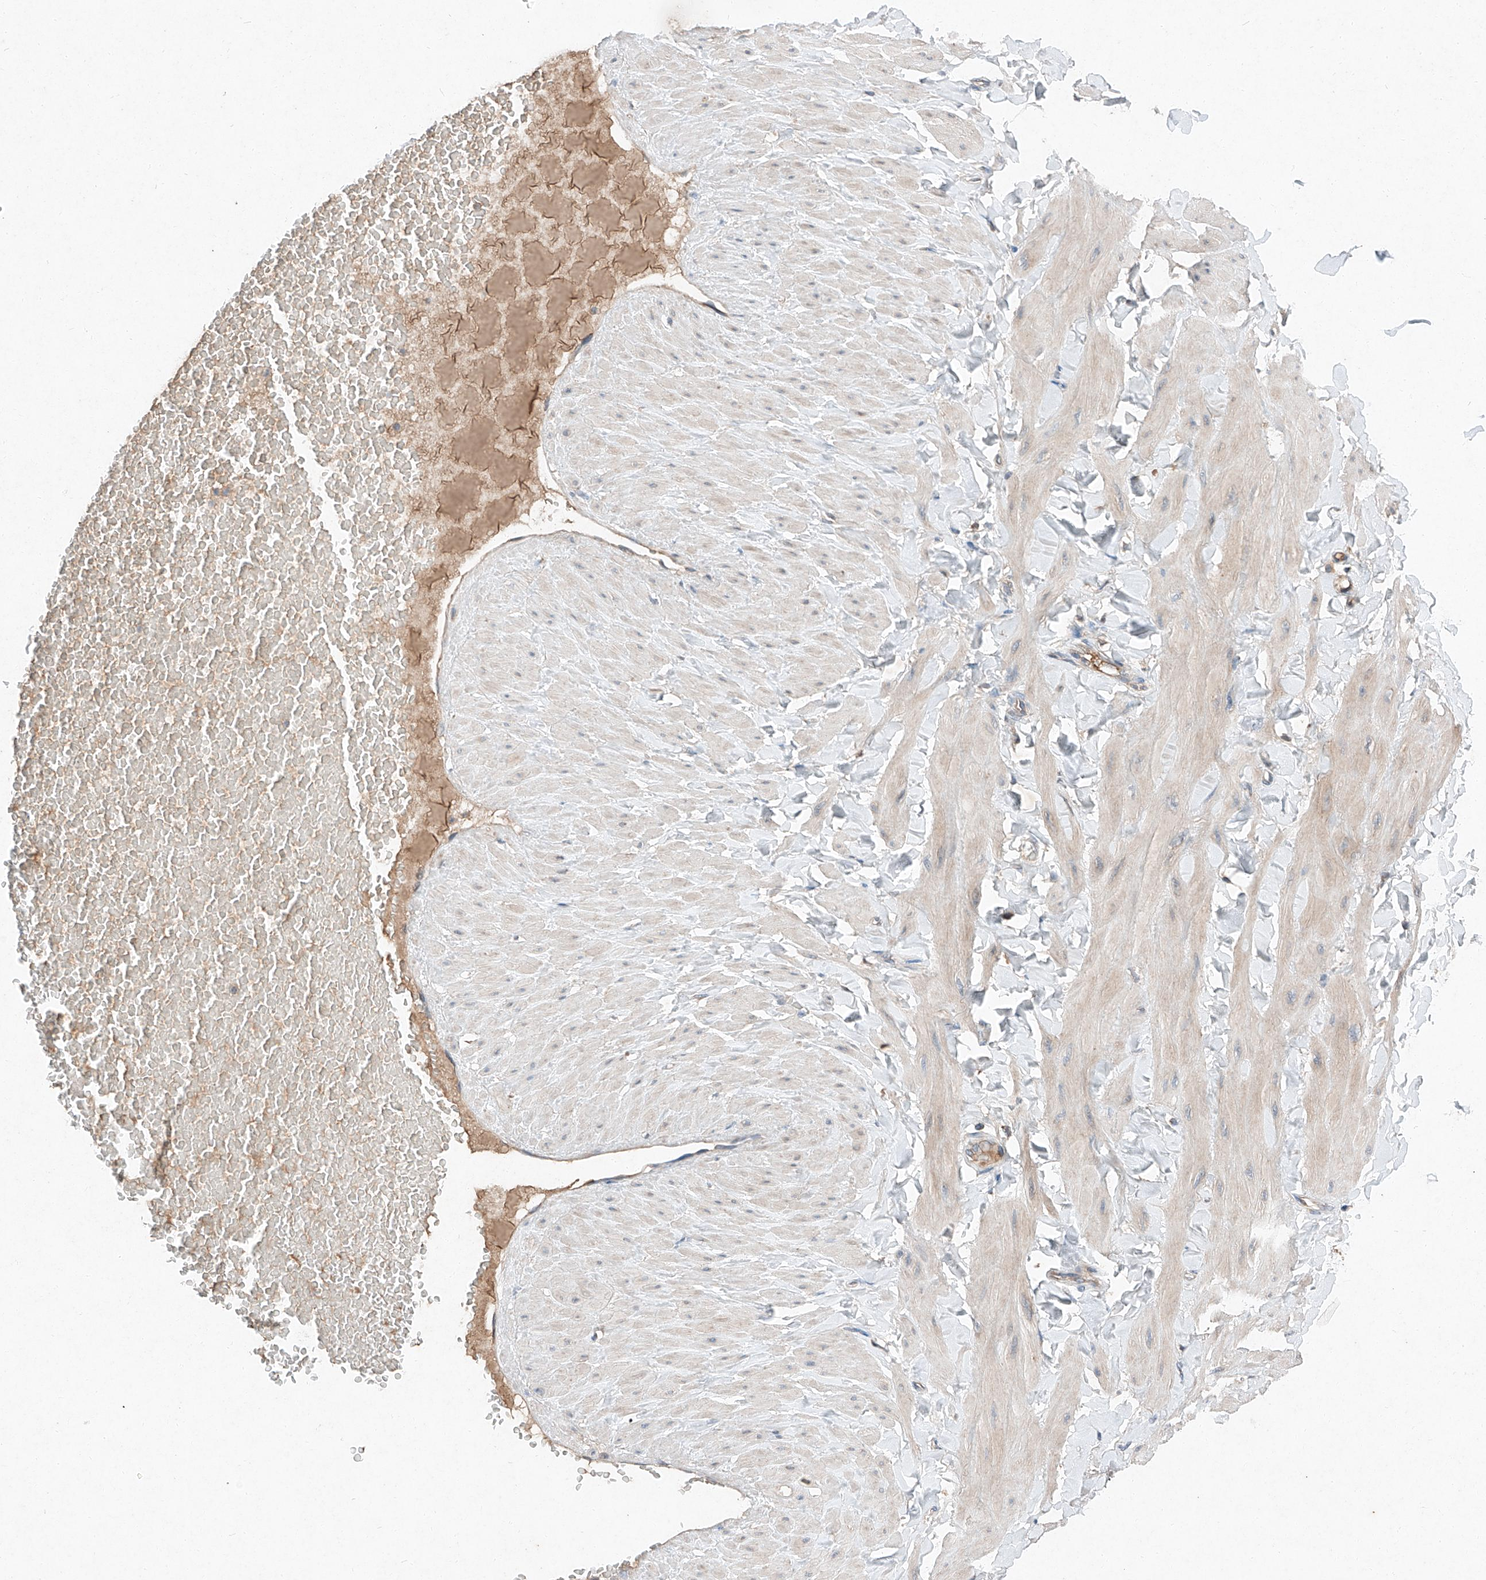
{"staining": {"intensity": "moderate", "quantity": ">75%", "location": "cytoplasmic/membranous"}, "tissue": "adipose tissue", "cell_type": "Adipocytes", "image_type": "normal", "snomed": [{"axis": "morphology", "description": "Normal tissue, NOS"}, {"axis": "topography", "description": "Adipose tissue"}, {"axis": "topography", "description": "Vascular tissue"}, {"axis": "topography", "description": "Peripheral nerve tissue"}], "caption": "This is a micrograph of IHC staining of unremarkable adipose tissue, which shows moderate staining in the cytoplasmic/membranous of adipocytes.", "gene": "RUSC1", "patient": {"sex": "male", "age": 25}}